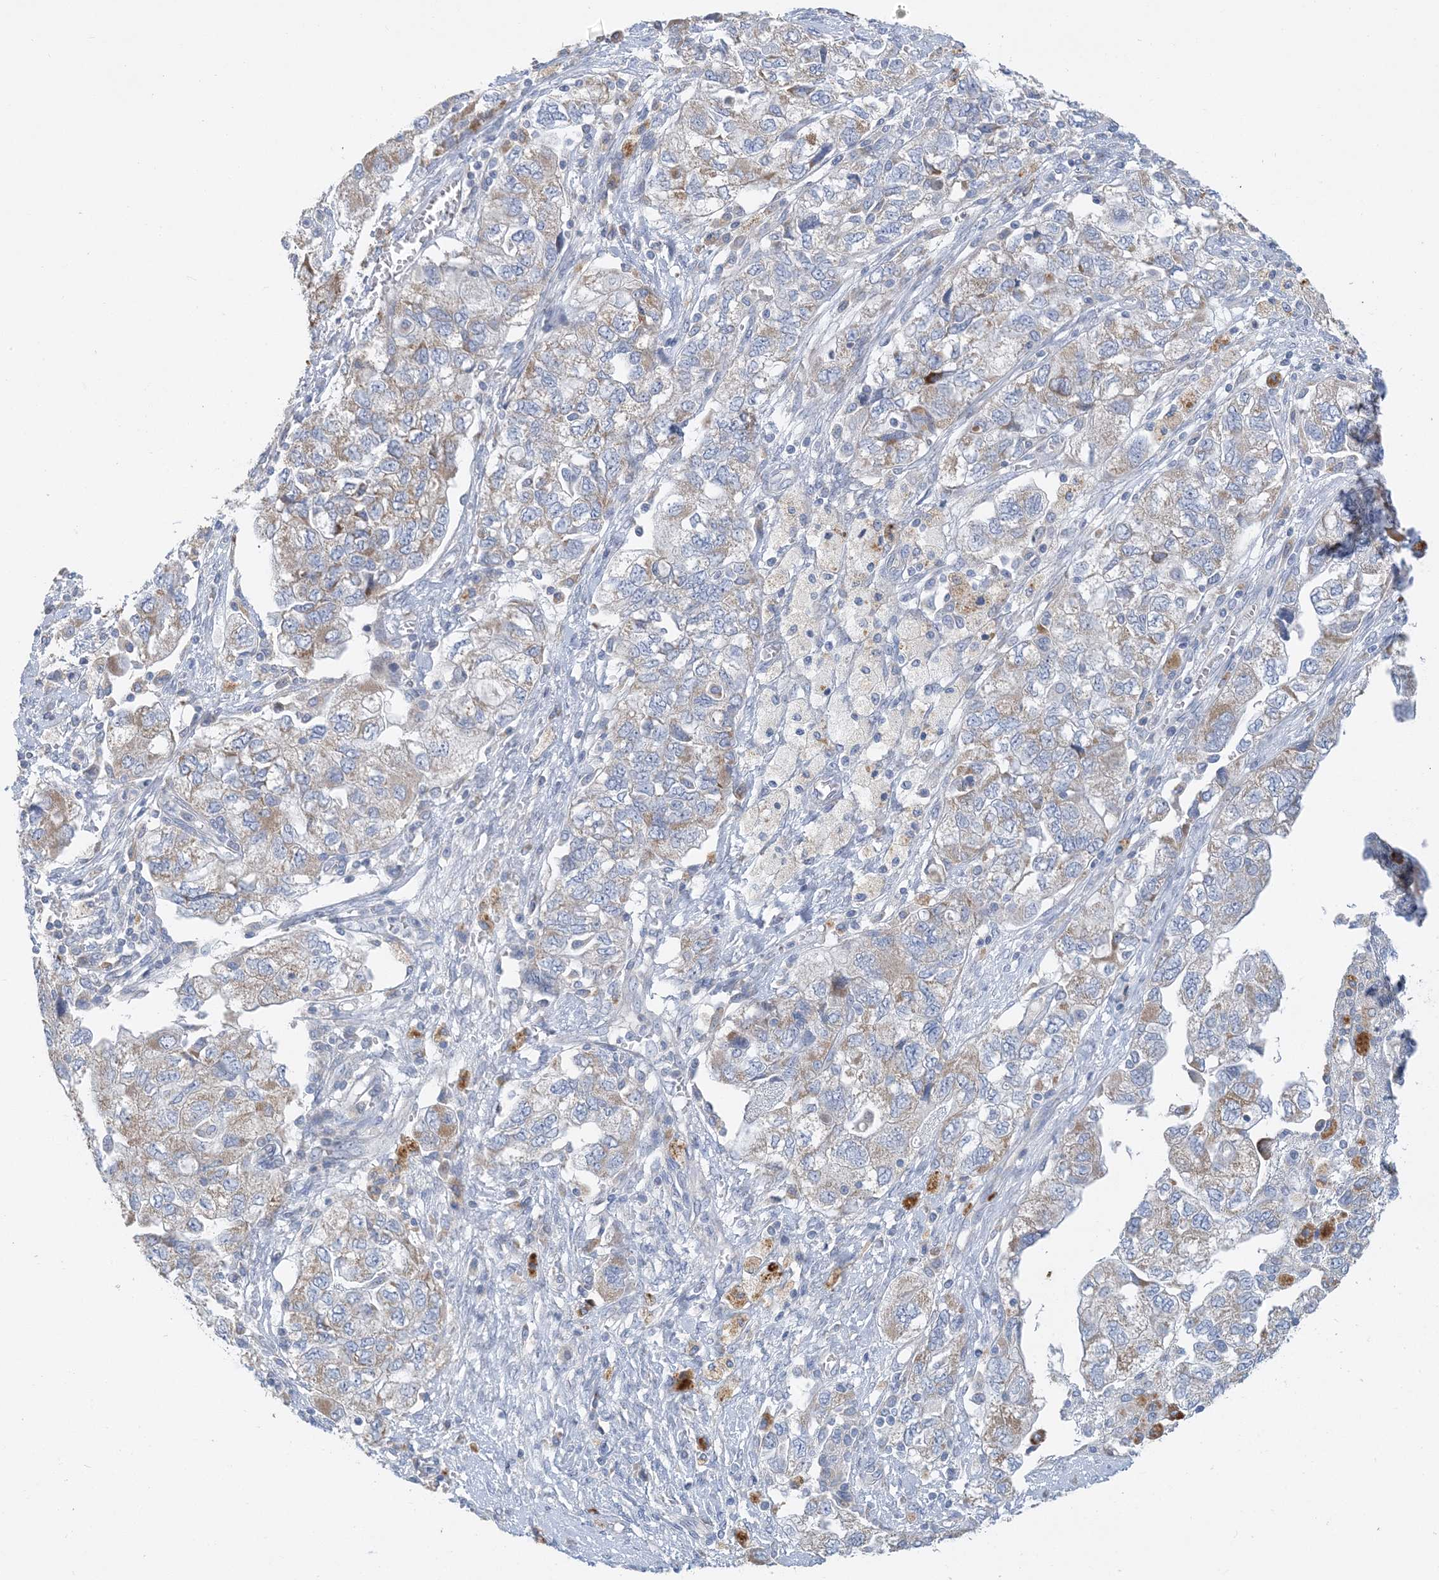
{"staining": {"intensity": "weak", "quantity": "25%-75%", "location": "cytoplasmic/membranous"}, "tissue": "ovarian cancer", "cell_type": "Tumor cells", "image_type": "cancer", "snomed": [{"axis": "morphology", "description": "Carcinoma, NOS"}, {"axis": "morphology", "description": "Cystadenocarcinoma, serous, NOS"}, {"axis": "topography", "description": "Ovary"}], "caption": "Immunohistochemical staining of ovarian serous cystadenocarcinoma displays weak cytoplasmic/membranous protein expression in approximately 25%-75% of tumor cells.", "gene": "ZCCHC18", "patient": {"sex": "female", "age": 69}}